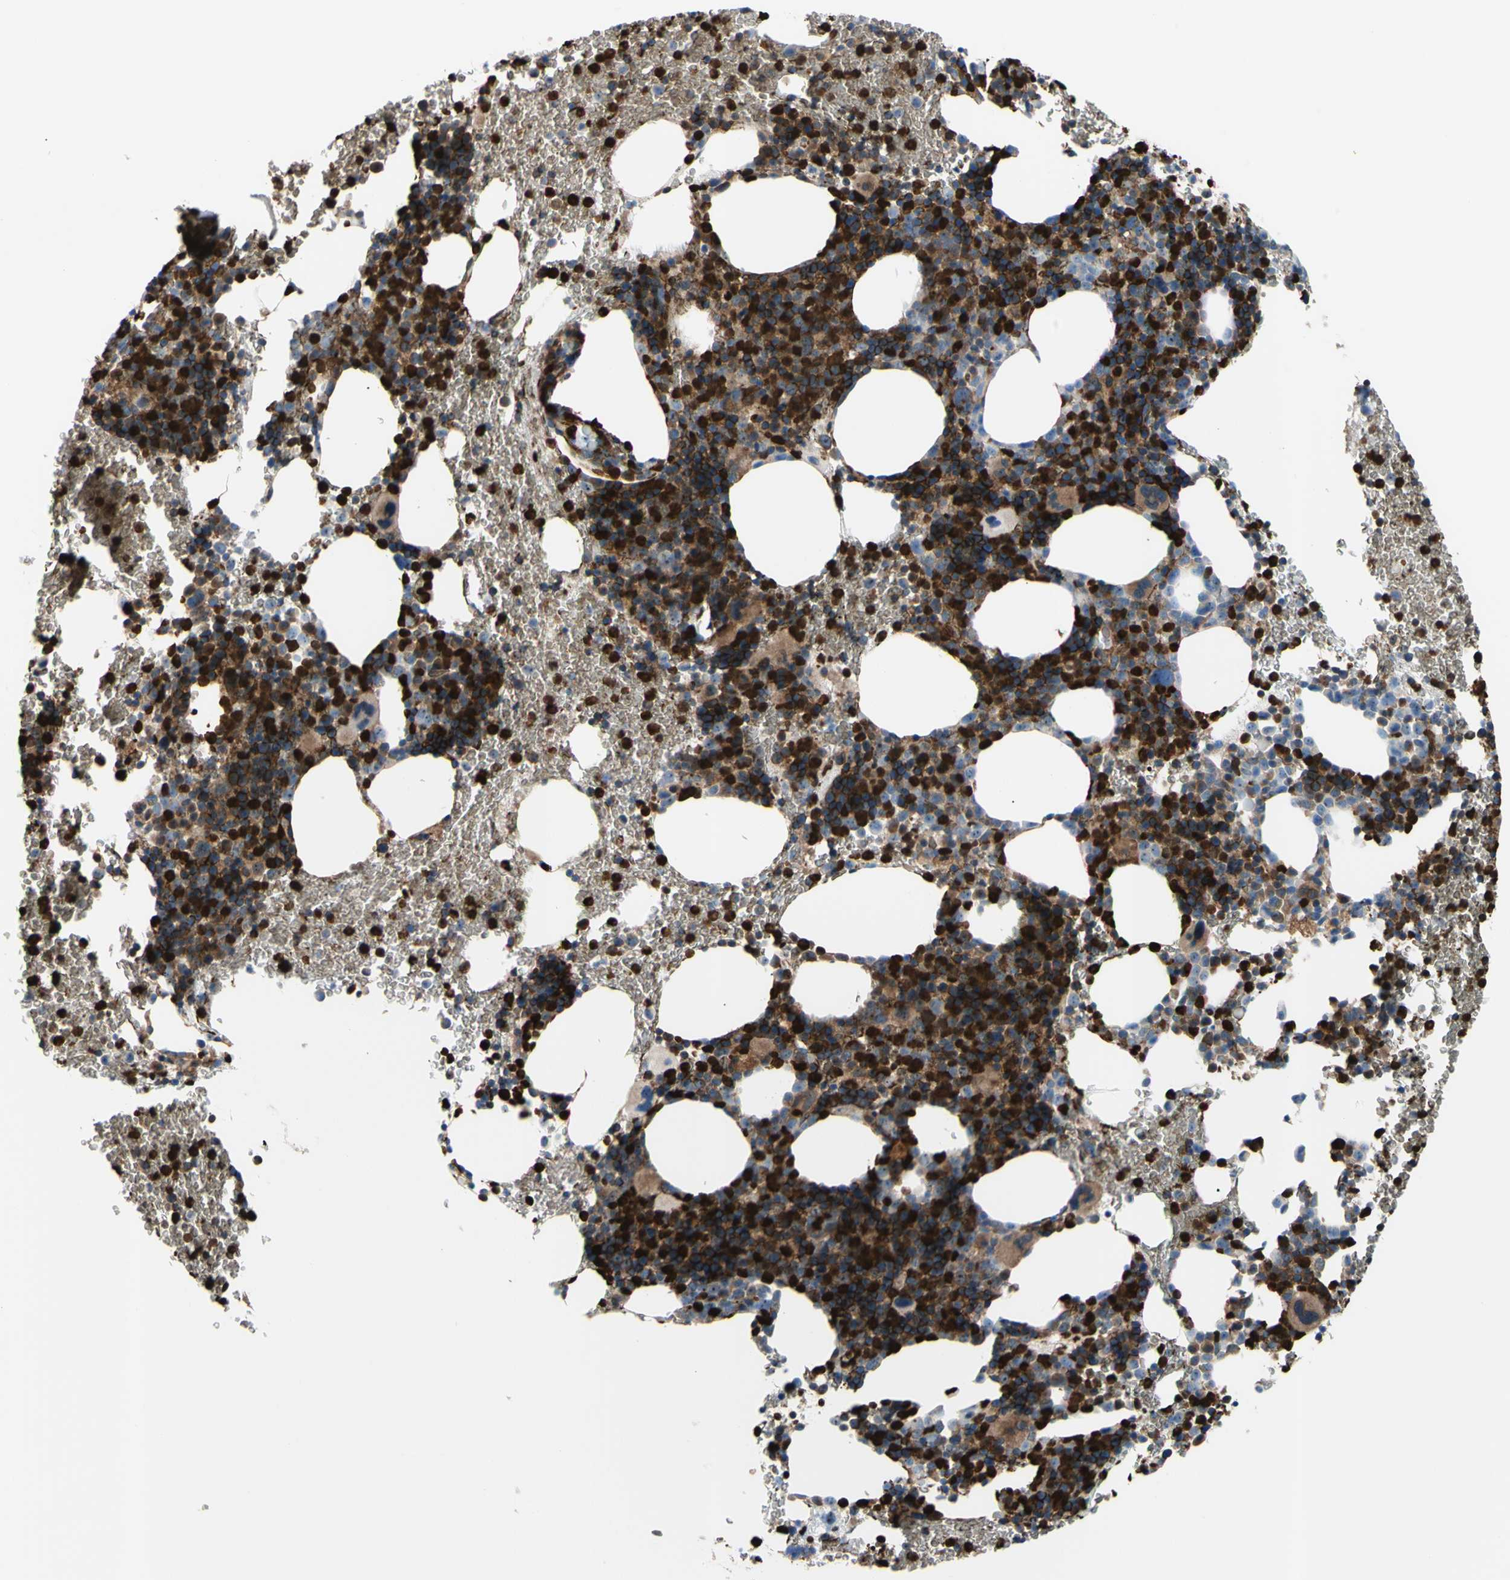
{"staining": {"intensity": "strong", "quantity": ">75%", "location": "cytoplasmic/membranous,nuclear"}, "tissue": "bone marrow", "cell_type": "Hematopoietic cells", "image_type": "normal", "snomed": [{"axis": "morphology", "description": "Normal tissue, NOS"}, {"axis": "morphology", "description": "Inflammation, NOS"}, {"axis": "topography", "description": "Bone marrow"}], "caption": "This histopathology image exhibits immunohistochemistry staining of unremarkable bone marrow, with high strong cytoplasmic/membranous,nuclear expression in approximately >75% of hematopoietic cells.", "gene": "USP9X", "patient": {"sex": "male", "age": 72}}